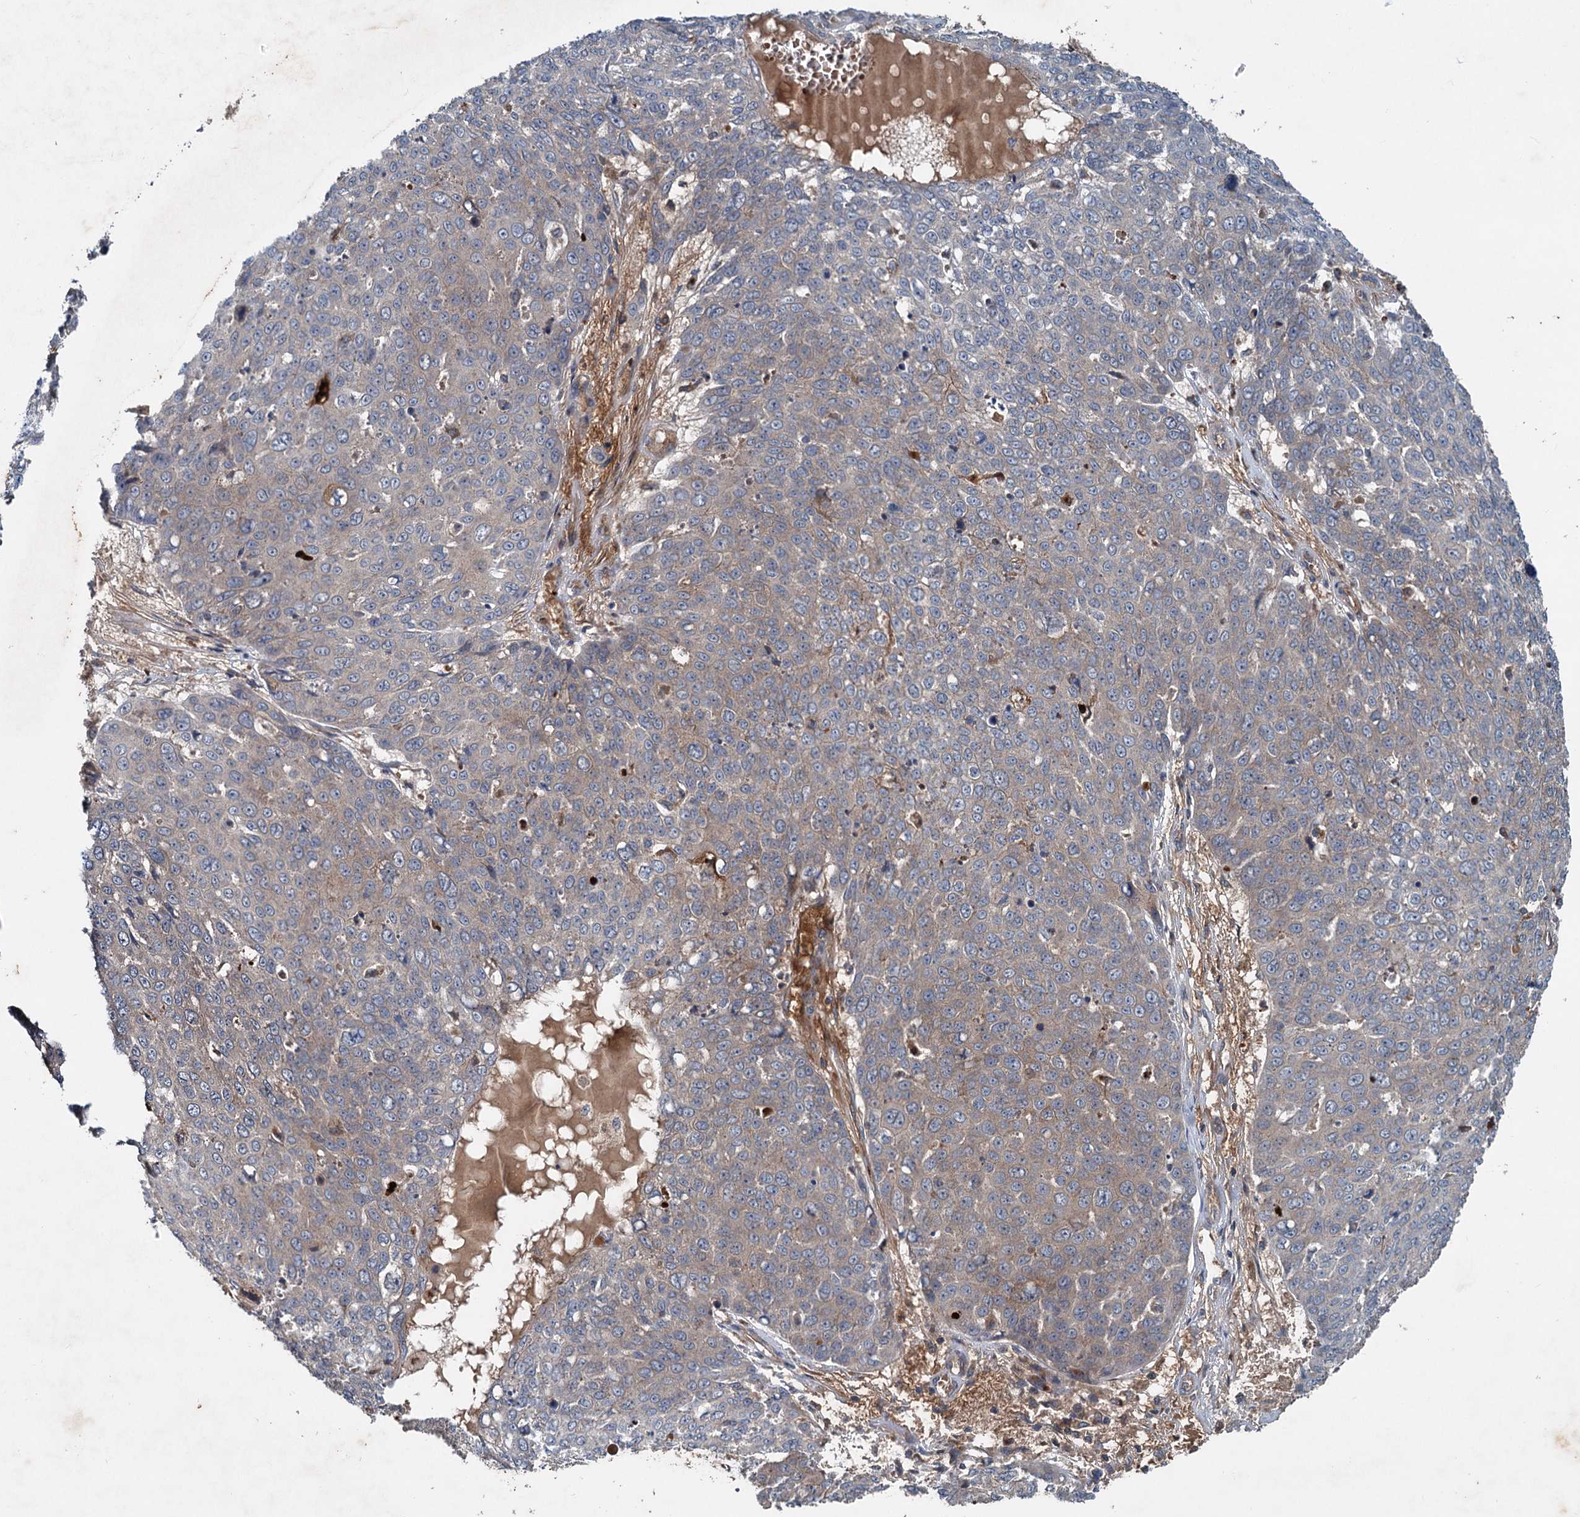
{"staining": {"intensity": "weak", "quantity": "<25%", "location": "cytoplasmic/membranous"}, "tissue": "skin cancer", "cell_type": "Tumor cells", "image_type": "cancer", "snomed": [{"axis": "morphology", "description": "Squamous cell carcinoma, NOS"}, {"axis": "topography", "description": "Skin"}], "caption": "Squamous cell carcinoma (skin) was stained to show a protein in brown. There is no significant expression in tumor cells.", "gene": "N4BP2L2", "patient": {"sex": "male", "age": 71}}